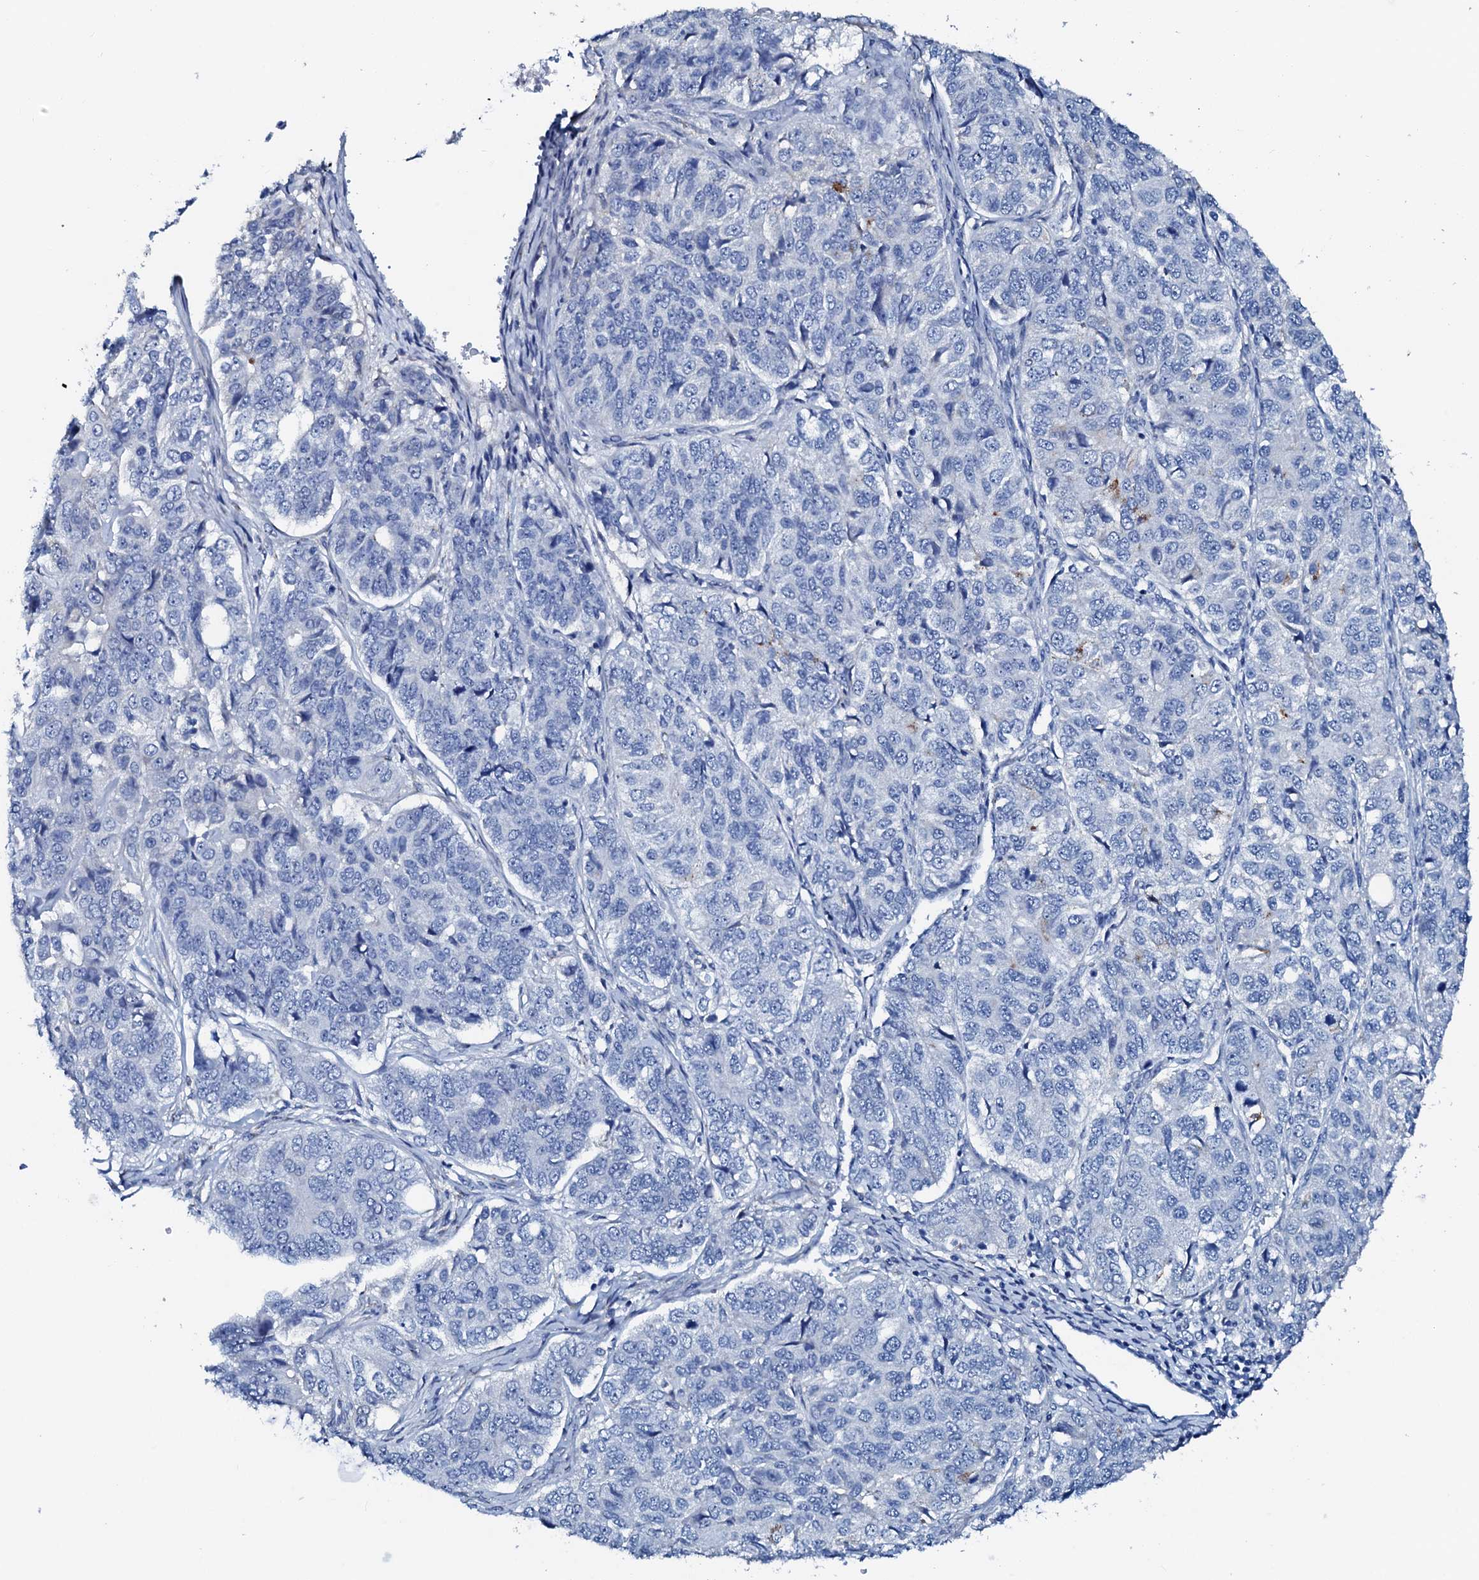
{"staining": {"intensity": "negative", "quantity": "none", "location": "none"}, "tissue": "ovarian cancer", "cell_type": "Tumor cells", "image_type": "cancer", "snomed": [{"axis": "morphology", "description": "Carcinoma, endometroid"}, {"axis": "topography", "description": "Ovary"}], "caption": "IHC of ovarian cancer shows no positivity in tumor cells.", "gene": "AMER2", "patient": {"sex": "female", "age": 51}}